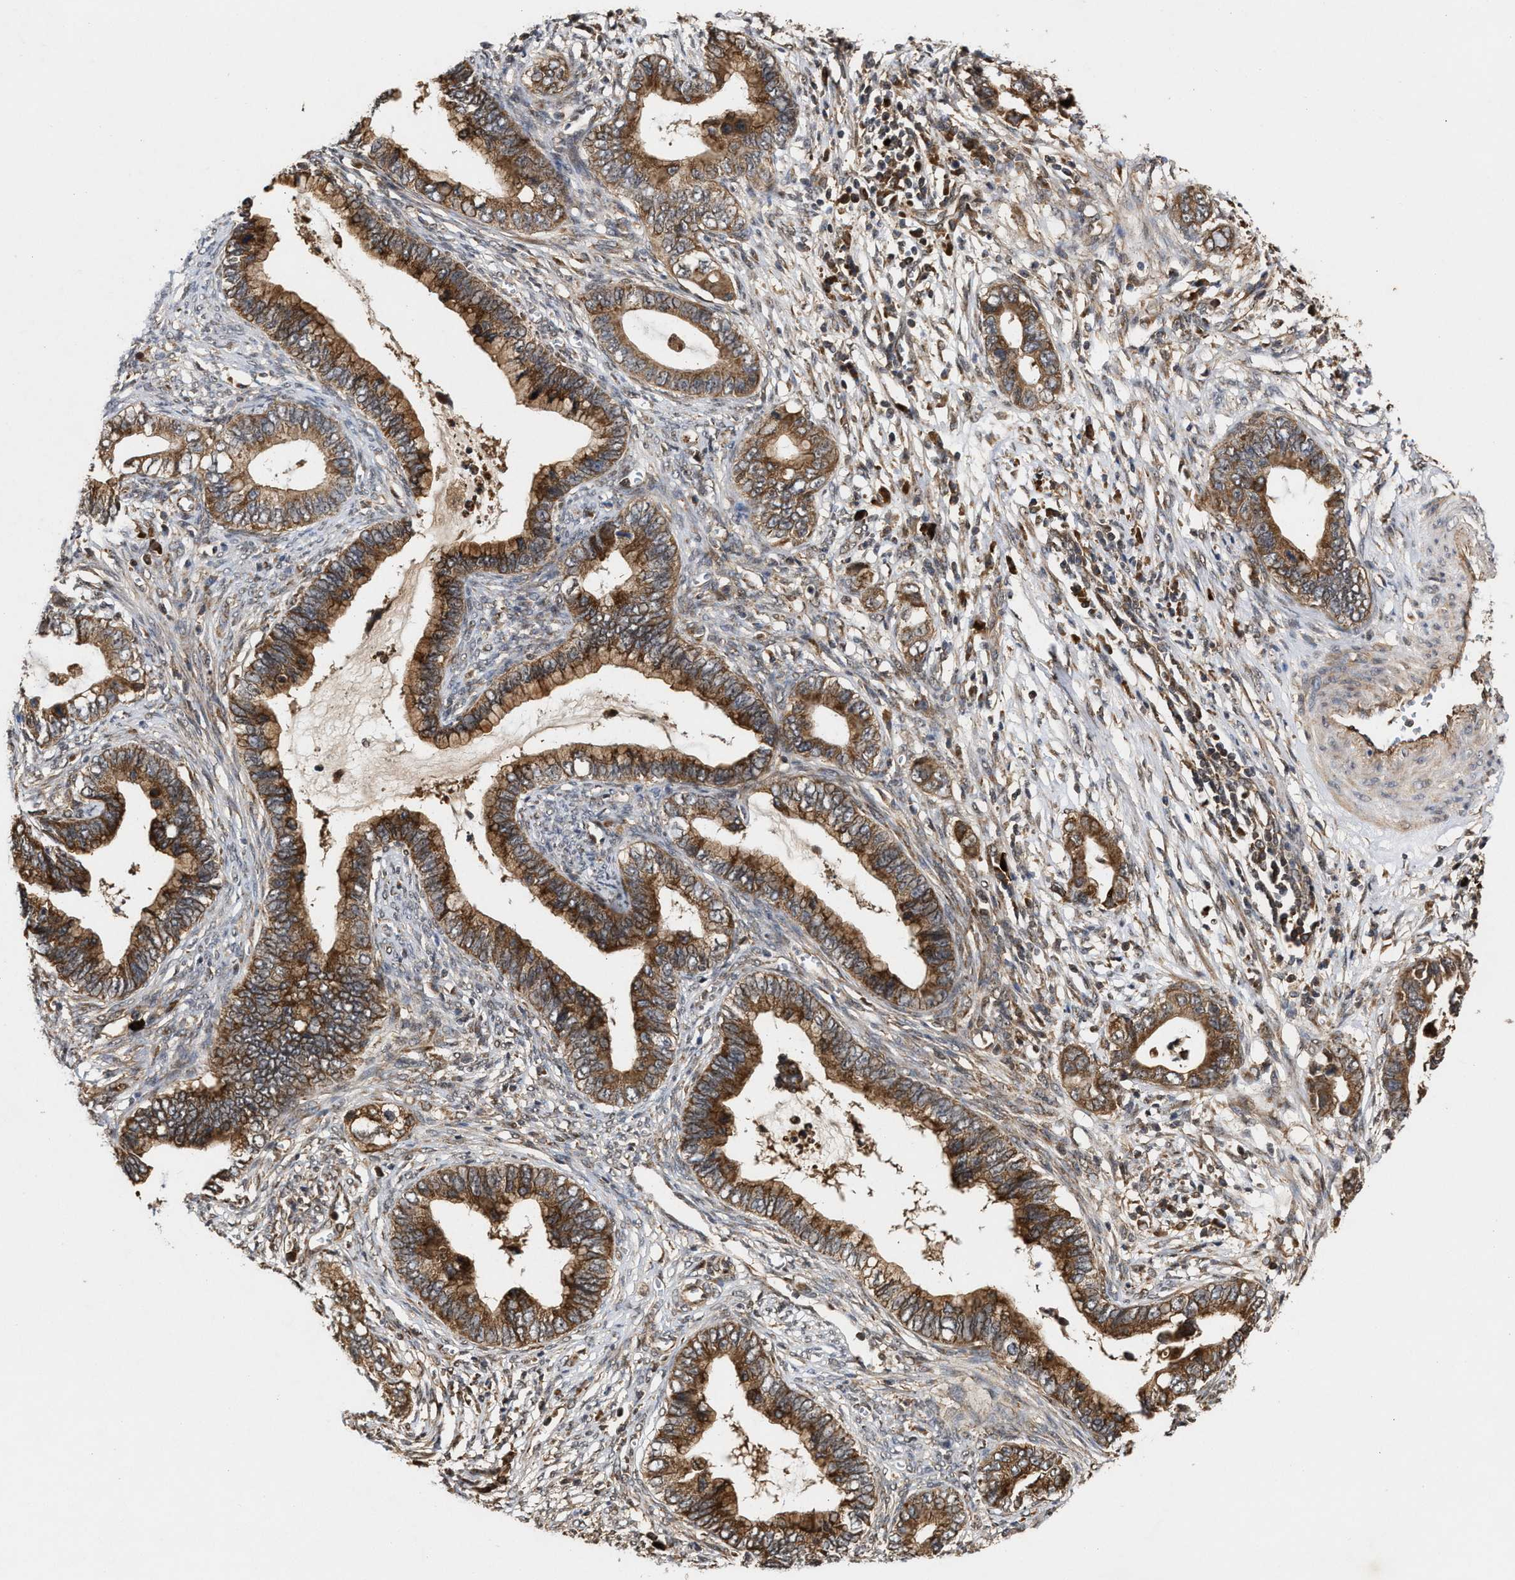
{"staining": {"intensity": "moderate", "quantity": ">75%", "location": "cytoplasmic/membranous"}, "tissue": "cervical cancer", "cell_type": "Tumor cells", "image_type": "cancer", "snomed": [{"axis": "morphology", "description": "Adenocarcinoma, NOS"}, {"axis": "topography", "description": "Cervix"}], "caption": "Cervical cancer (adenocarcinoma) stained with a brown dye shows moderate cytoplasmic/membranous positive staining in approximately >75% of tumor cells.", "gene": "CFLAR", "patient": {"sex": "female", "age": 44}}